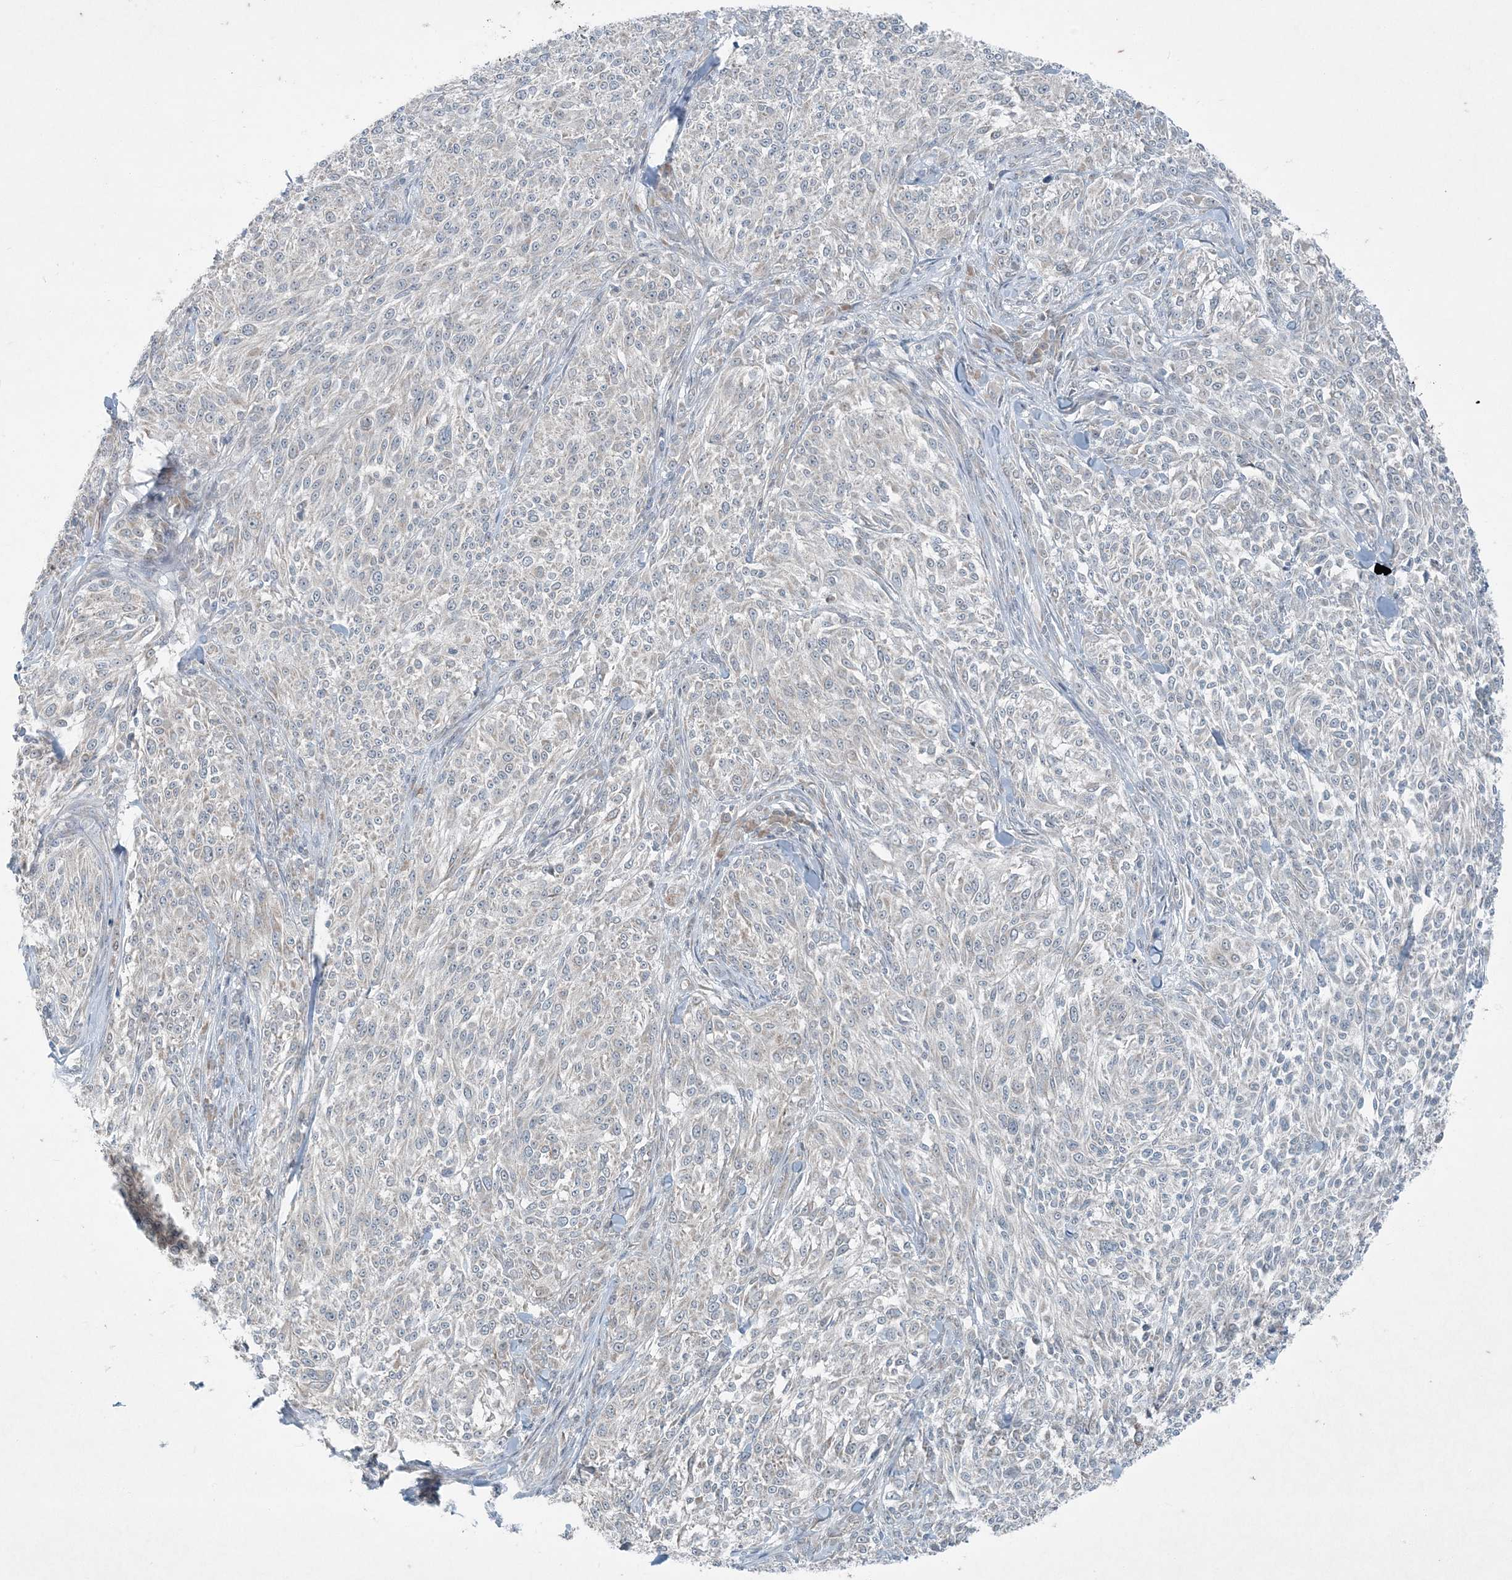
{"staining": {"intensity": "weak", "quantity": "<25%", "location": "cytoplasmic/membranous"}, "tissue": "melanoma", "cell_type": "Tumor cells", "image_type": "cancer", "snomed": [{"axis": "morphology", "description": "Malignant melanoma, NOS"}, {"axis": "topography", "description": "Skin of trunk"}], "caption": "Immunohistochemistry (IHC) of human melanoma shows no staining in tumor cells.", "gene": "PC", "patient": {"sex": "male", "age": 71}}